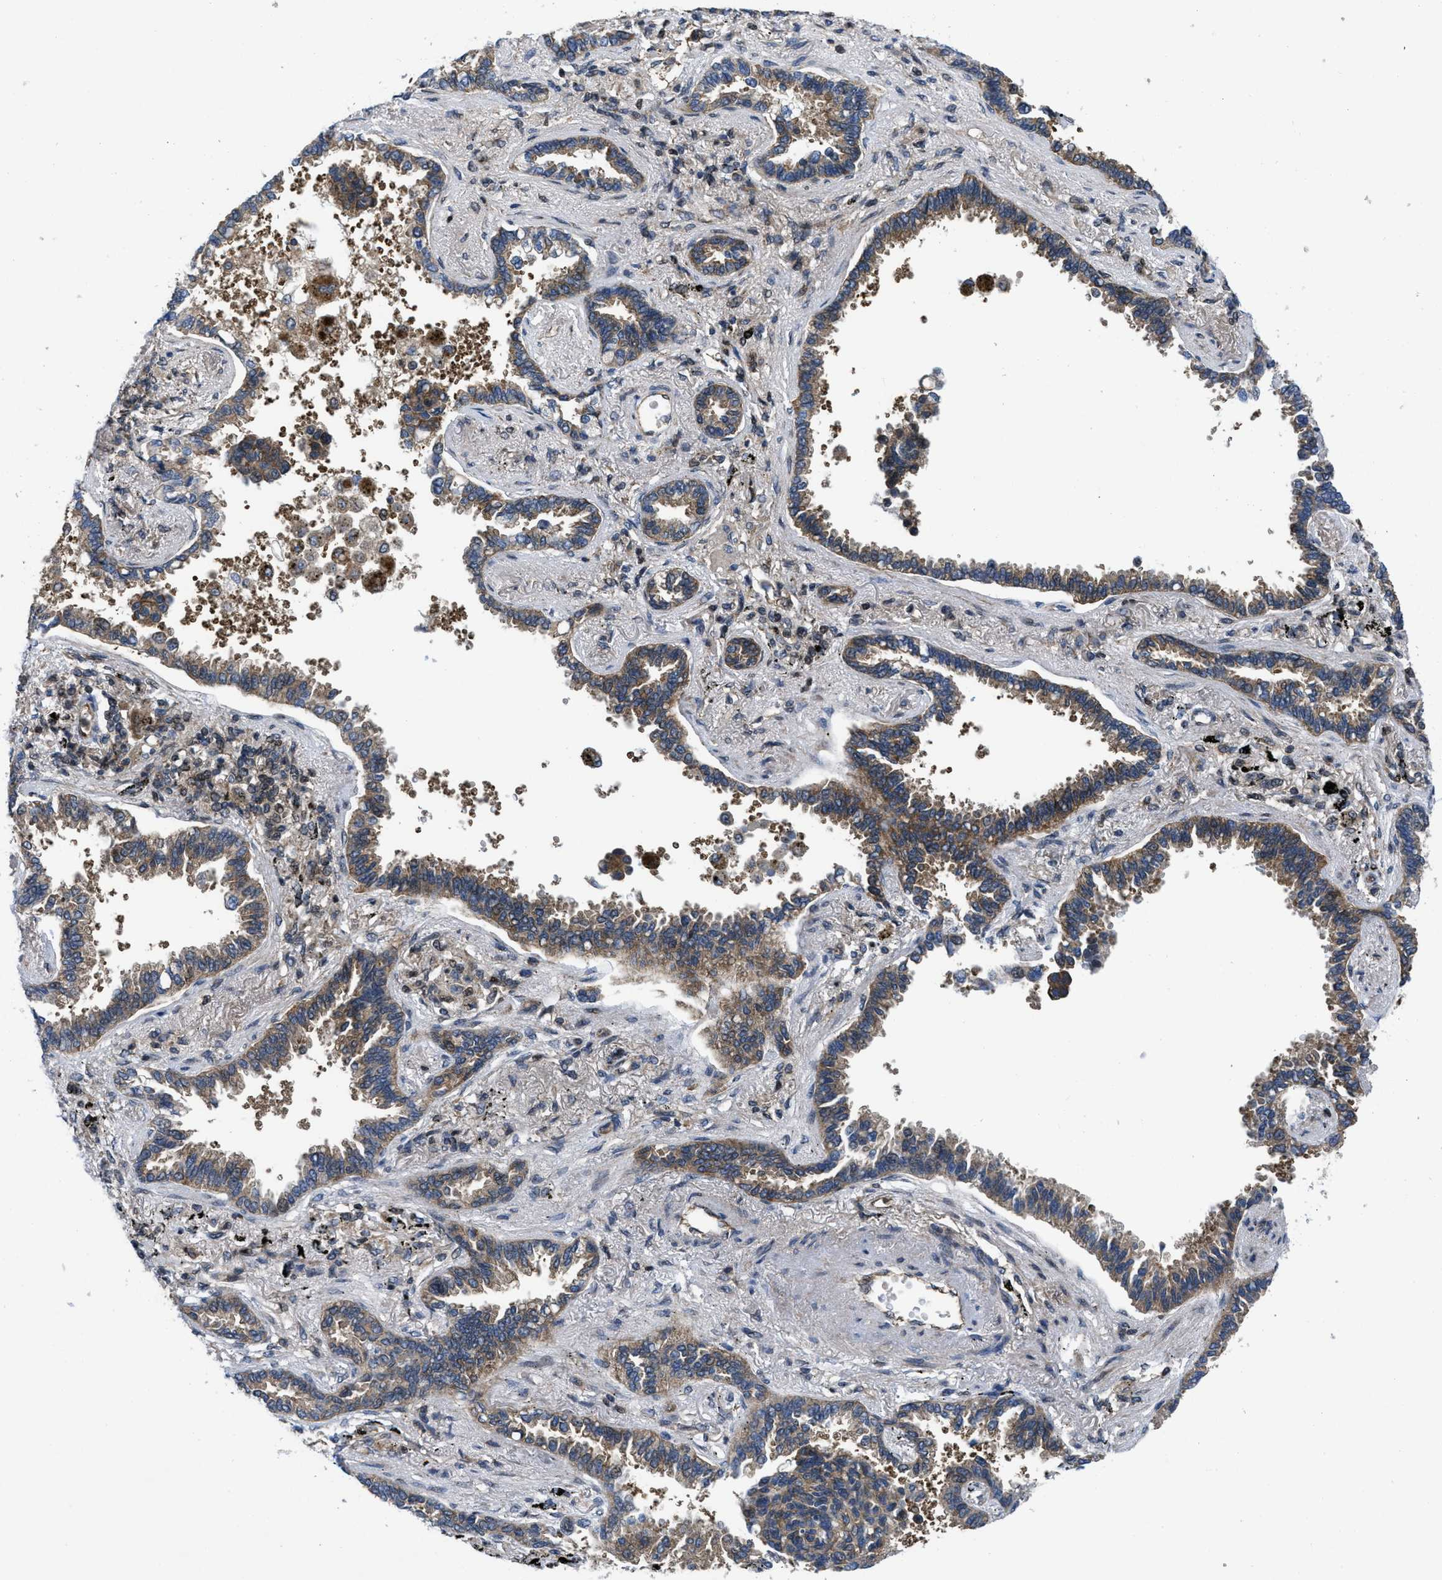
{"staining": {"intensity": "moderate", "quantity": ">75%", "location": "cytoplasmic/membranous"}, "tissue": "lung cancer", "cell_type": "Tumor cells", "image_type": "cancer", "snomed": [{"axis": "morphology", "description": "Normal tissue, NOS"}, {"axis": "morphology", "description": "Adenocarcinoma, NOS"}, {"axis": "topography", "description": "Lung"}], "caption": "Immunohistochemical staining of human lung cancer (adenocarcinoma) reveals moderate cytoplasmic/membranous protein expression in about >75% of tumor cells.", "gene": "PPP2CB", "patient": {"sex": "male", "age": 59}}